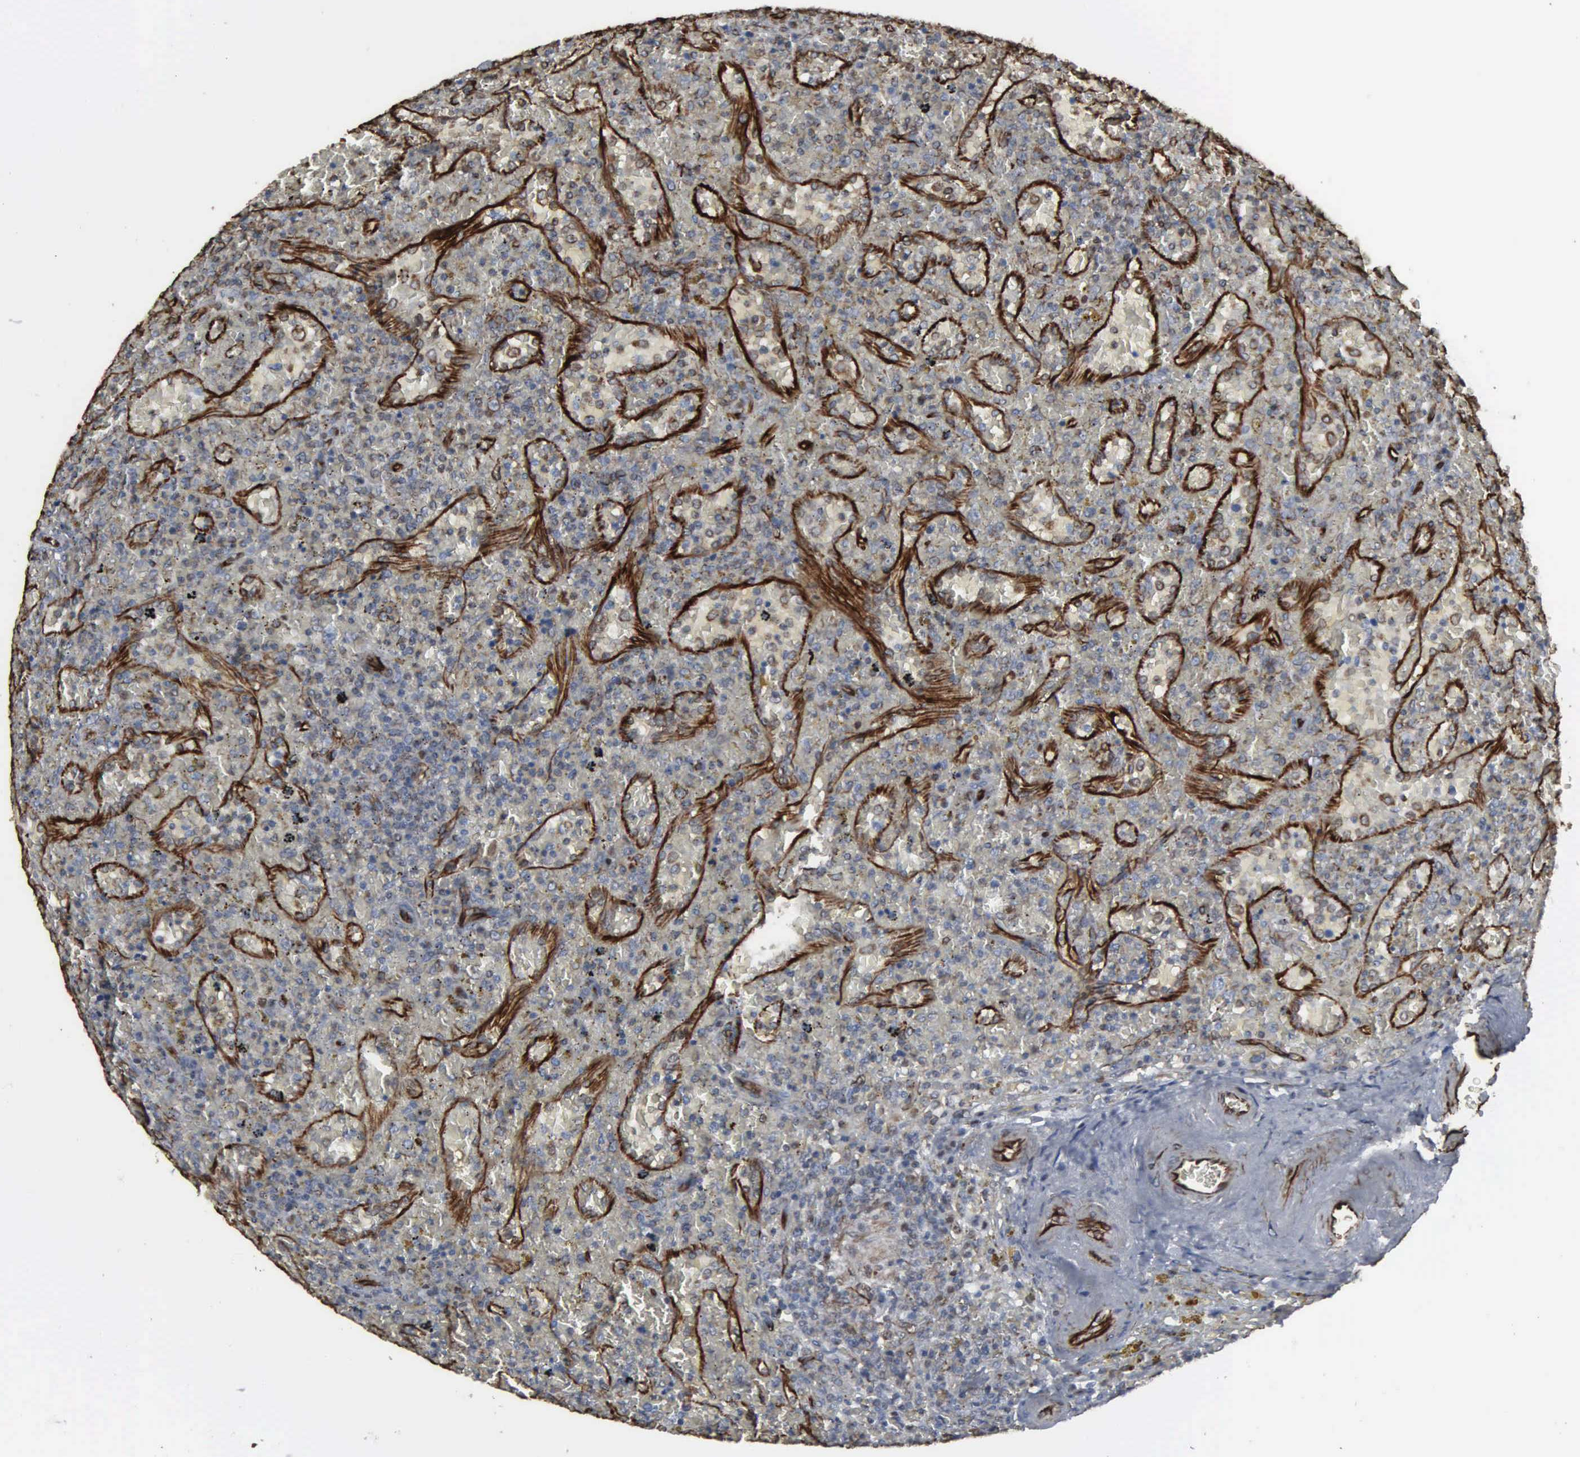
{"staining": {"intensity": "negative", "quantity": "none", "location": "none"}, "tissue": "lymphoma", "cell_type": "Tumor cells", "image_type": "cancer", "snomed": [{"axis": "morphology", "description": "Malignant lymphoma, non-Hodgkin's type, High grade"}, {"axis": "topography", "description": "Spleen"}, {"axis": "topography", "description": "Lymph node"}], "caption": "This is an immunohistochemistry (IHC) photomicrograph of high-grade malignant lymphoma, non-Hodgkin's type. There is no staining in tumor cells.", "gene": "CCNE1", "patient": {"sex": "female", "age": 70}}